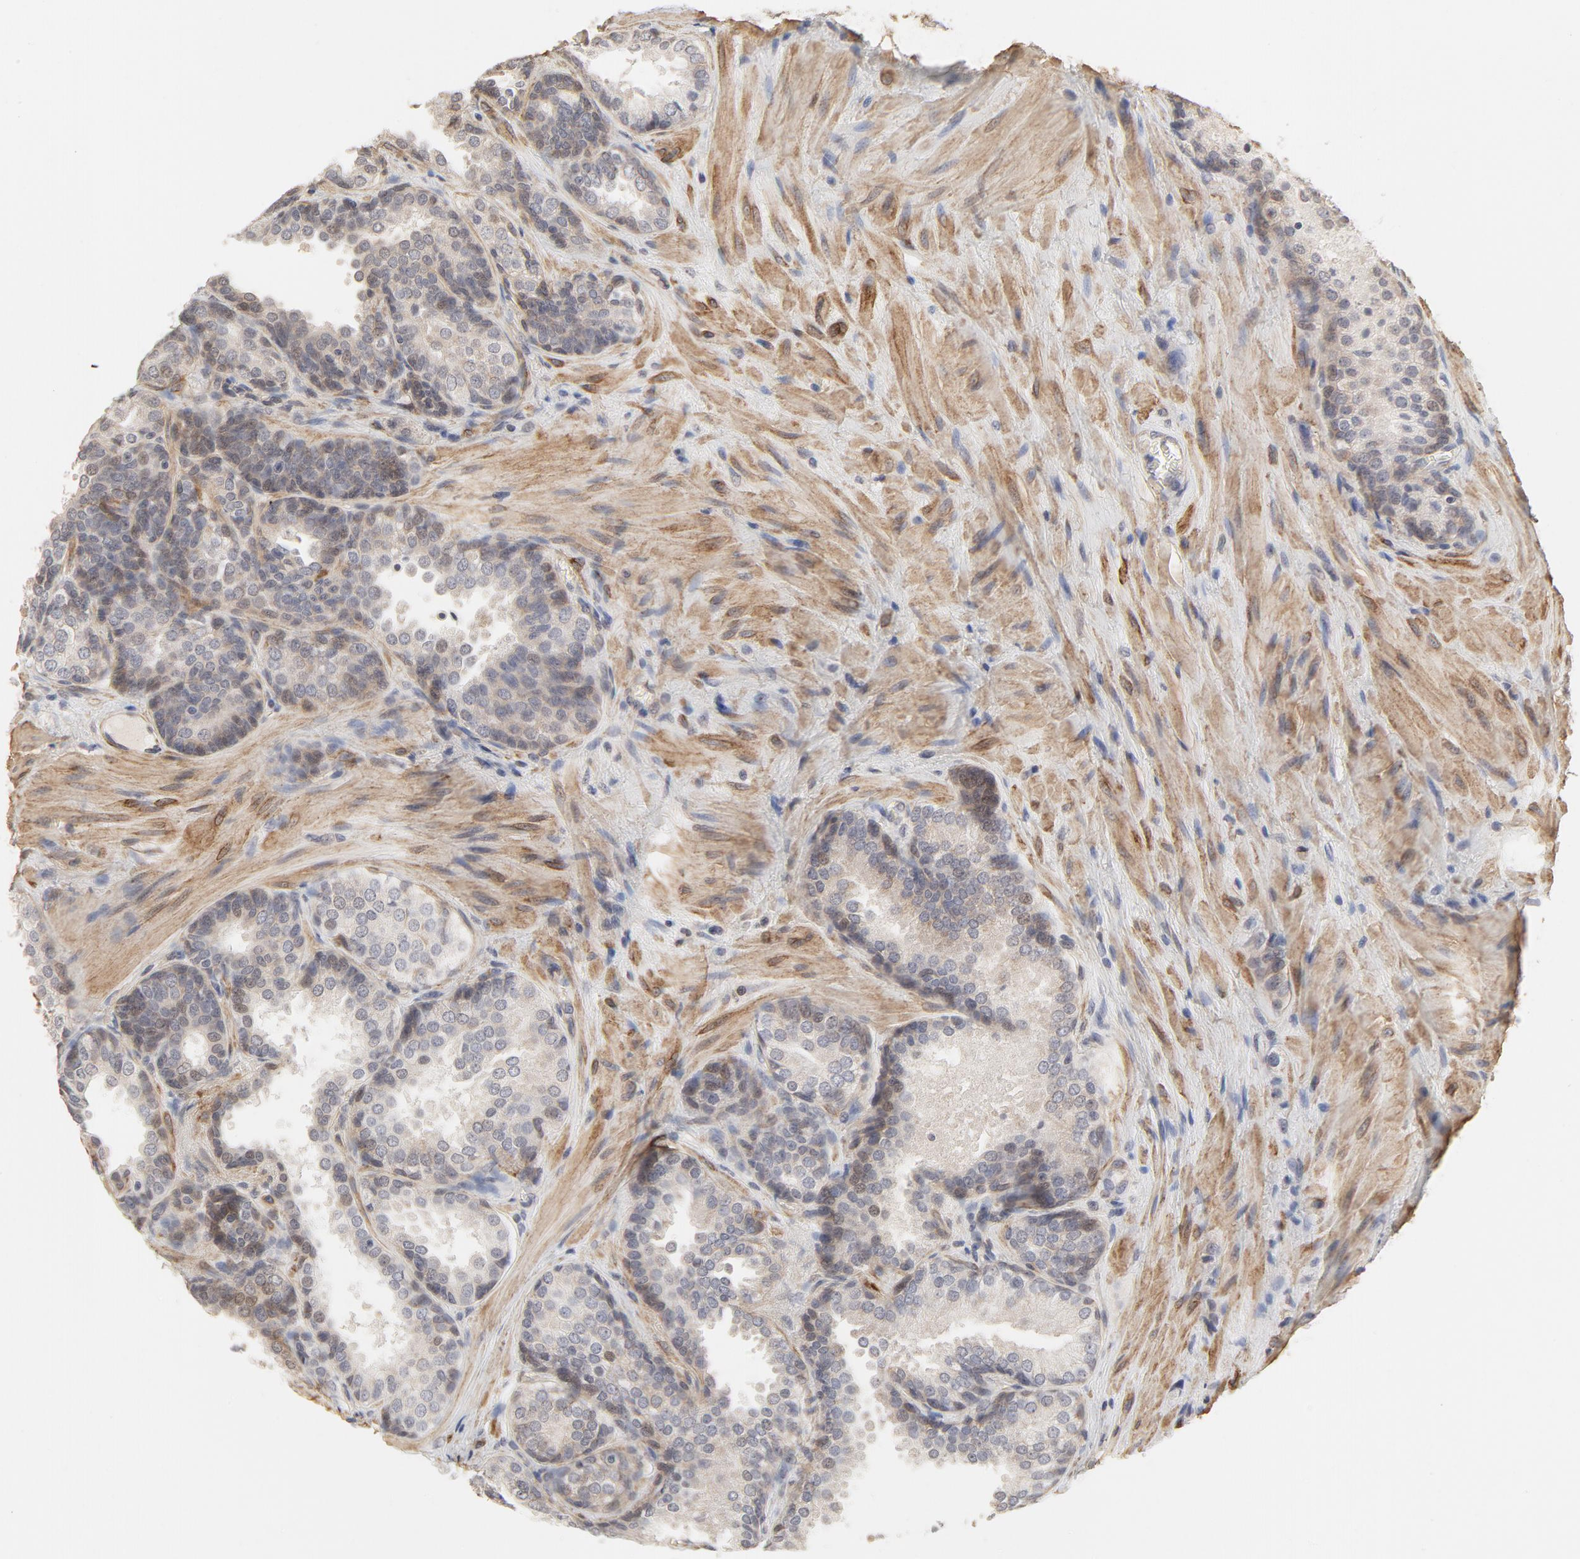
{"staining": {"intensity": "negative", "quantity": "none", "location": "none"}, "tissue": "prostate cancer", "cell_type": "Tumor cells", "image_type": "cancer", "snomed": [{"axis": "morphology", "description": "Adenocarcinoma, High grade"}, {"axis": "topography", "description": "Prostate"}], "caption": "Immunohistochemical staining of prostate cancer reveals no significant positivity in tumor cells.", "gene": "MAGED4", "patient": {"sex": "male", "age": 70}}